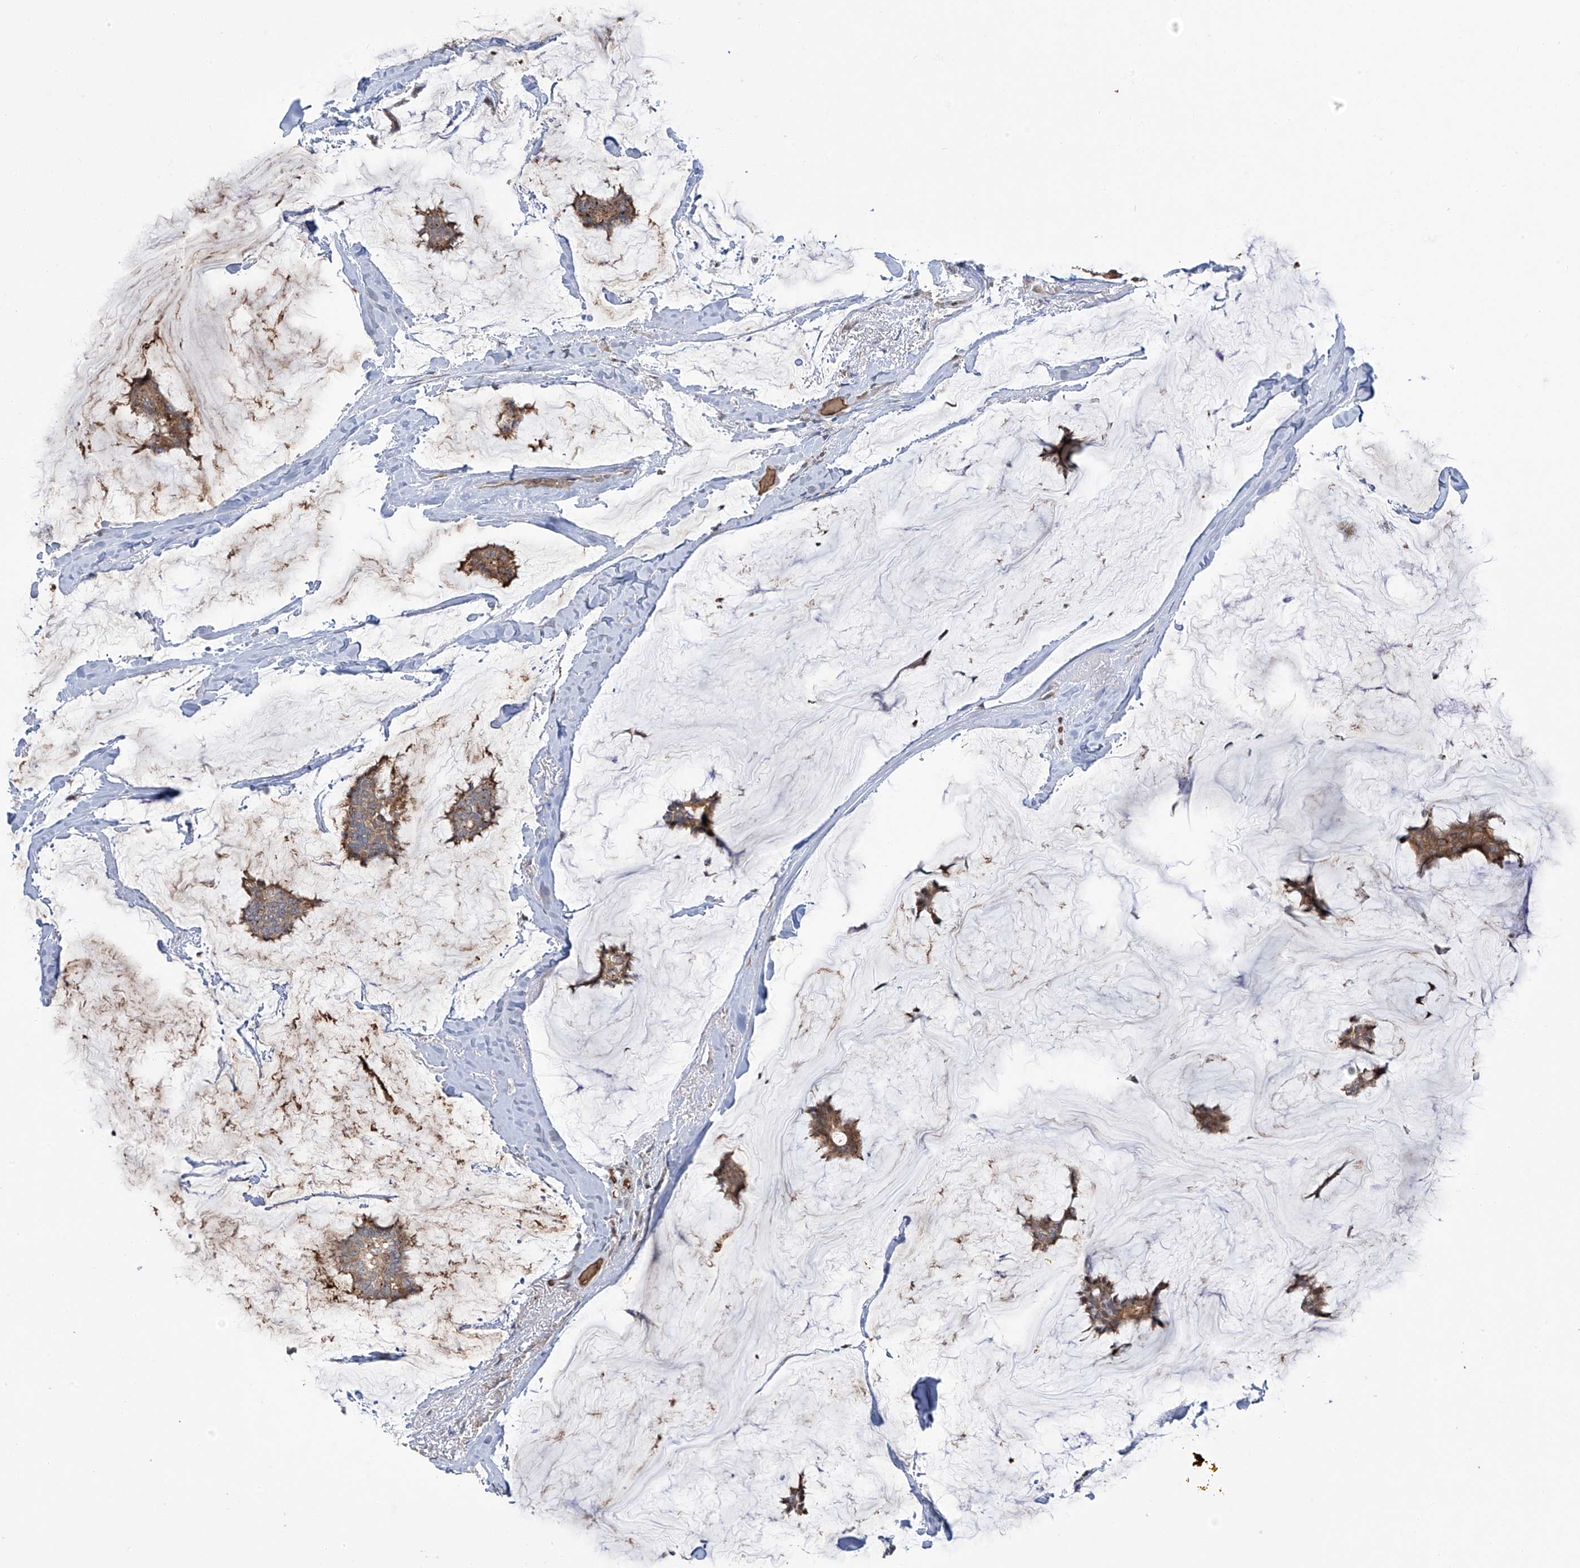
{"staining": {"intensity": "weak", "quantity": ">75%", "location": "cytoplasmic/membranous"}, "tissue": "breast cancer", "cell_type": "Tumor cells", "image_type": "cancer", "snomed": [{"axis": "morphology", "description": "Duct carcinoma"}, {"axis": "topography", "description": "Breast"}], "caption": "Breast invasive ductal carcinoma stained for a protein shows weak cytoplasmic/membranous positivity in tumor cells. (Stains: DAB (3,3'-diaminobenzidine) in brown, nuclei in blue, Microscopy: brightfield microscopy at high magnification).", "gene": "ZDHHC9", "patient": {"sex": "female", "age": 93}}